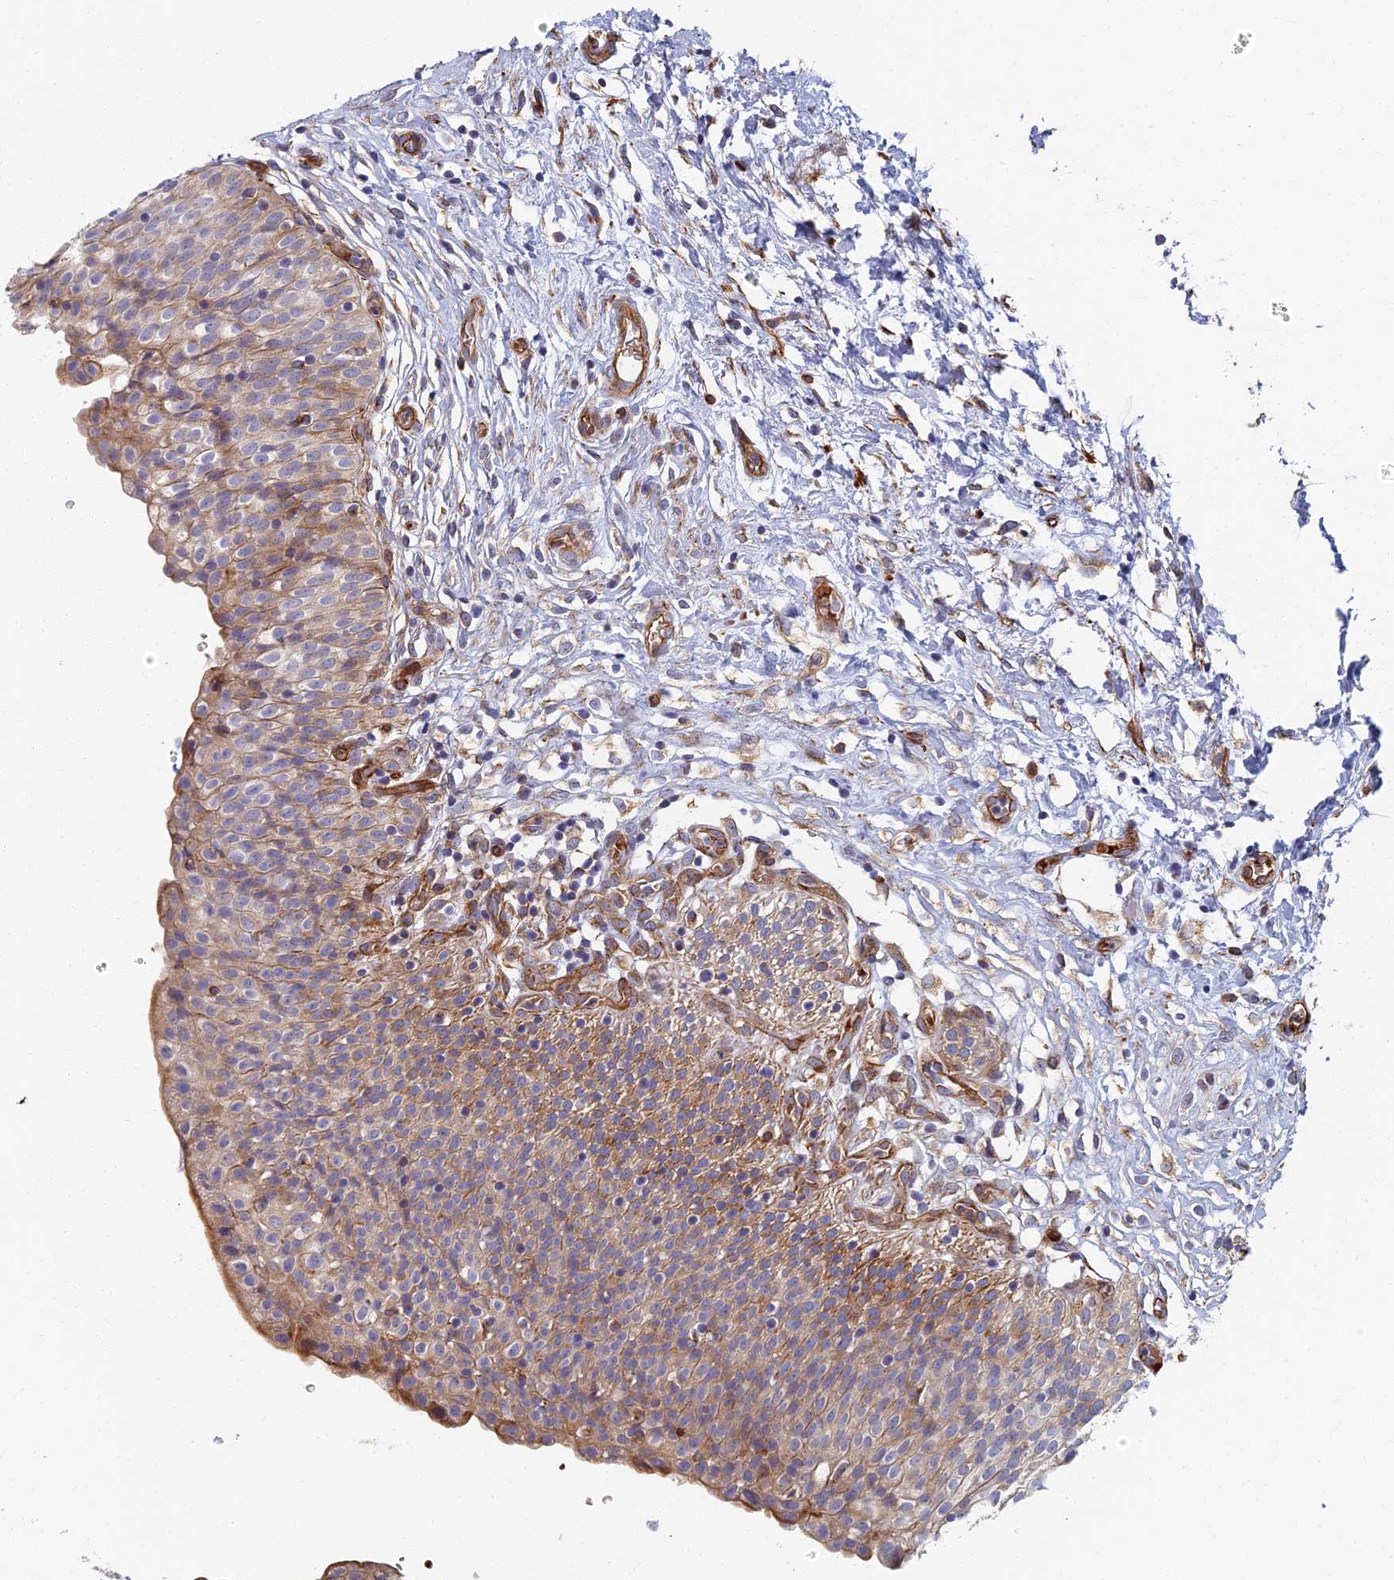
{"staining": {"intensity": "moderate", "quantity": "25%-75%", "location": "cytoplasmic/membranous"}, "tissue": "urinary bladder", "cell_type": "Urothelial cells", "image_type": "normal", "snomed": [{"axis": "morphology", "description": "Normal tissue, NOS"}, {"axis": "topography", "description": "Urinary bladder"}], "caption": "Immunohistochemical staining of benign human urinary bladder displays moderate cytoplasmic/membranous protein staining in approximately 25%-75% of urothelial cells. Immunohistochemistry (ihc) stains the protein of interest in brown and the nuclei are stained blue.", "gene": "ABCB10", "patient": {"sex": "male", "age": 55}}